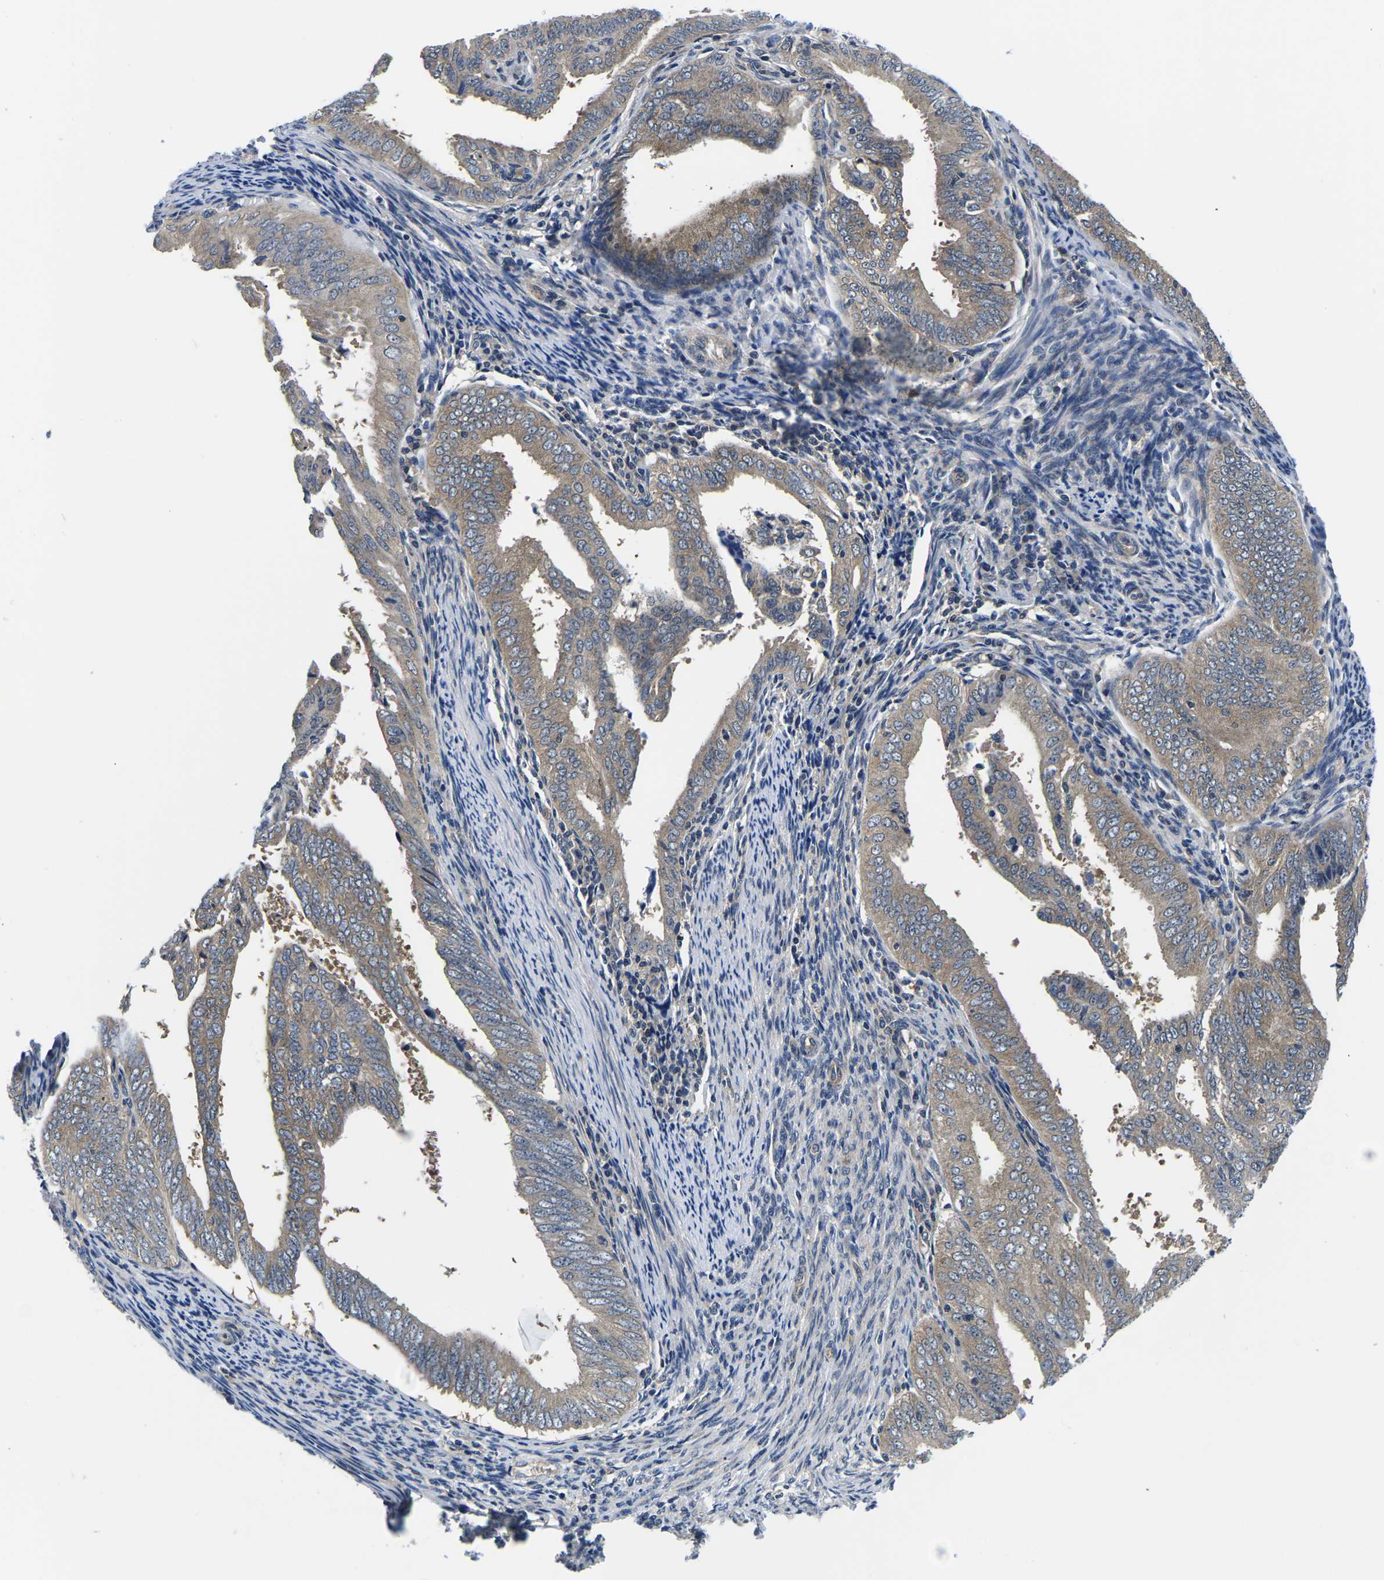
{"staining": {"intensity": "weak", "quantity": ">75%", "location": "cytoplasmic/membranous"}, "tissue": "endometrial cancer", "cell_type": "Tumor cells", "image_type": "cancer", "snomed": [{"axis": "morphology", "description": "Adenocarcinoma, NOS"}, {"axis": "topography", "description": "Endometrium"}], "caption": "Immunohistochemistry (IHC) (DAB) staining of adenocarcinoma (endometrial) exhibits weak cytoplasmic/membranous protein positivity in approximately >75% of tumor cells.", "gene": "GSK3B", "patient": {"sex": "female", "age": 58}}